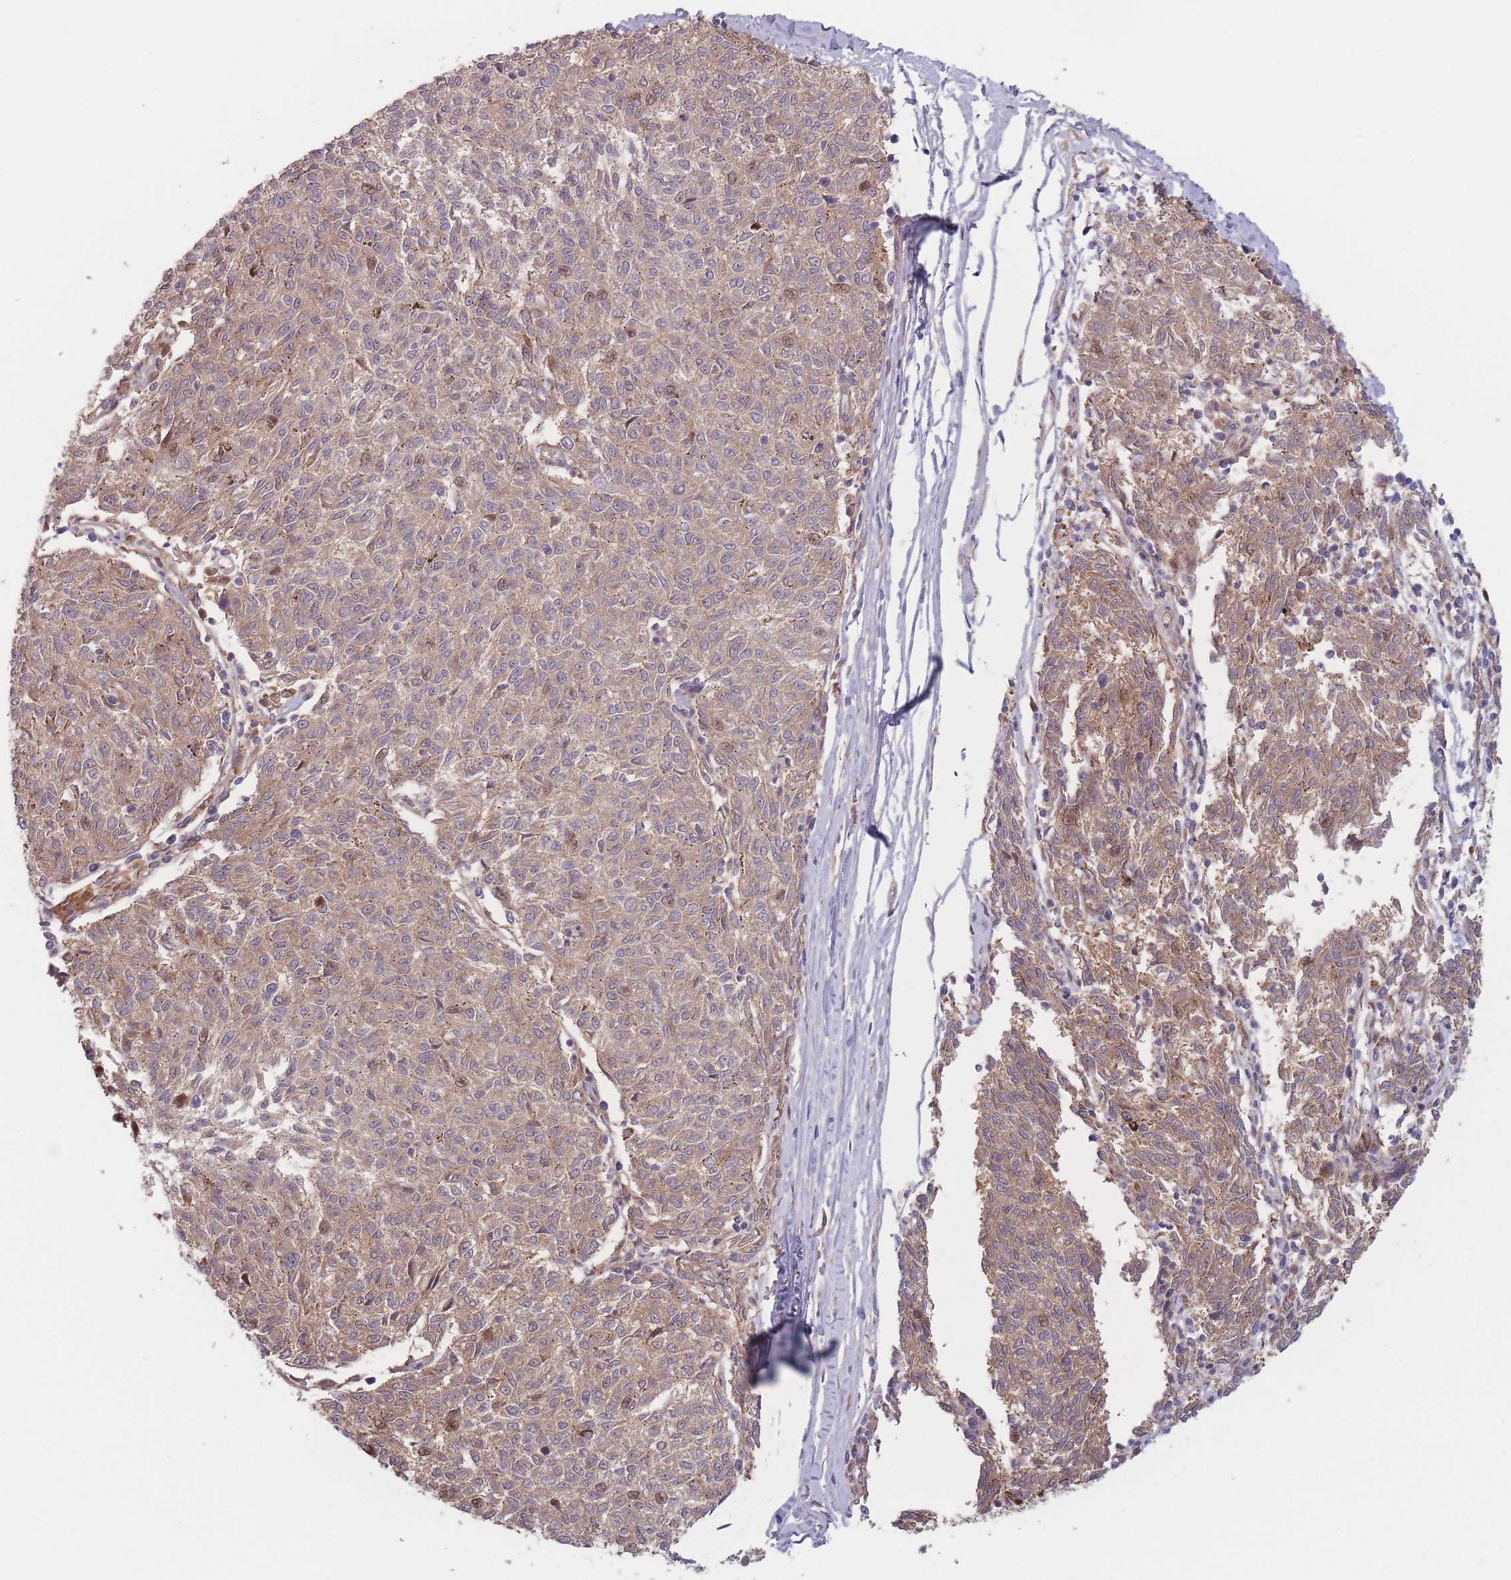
{"staining": {"intensity": "moderate", "quantity": ">75%", "location": "cytoplasmic/membranous"}, "tissue": "melanoma", "cell_type": "Tumor cells", "image_type": "cancer", "snomed": [{"axis": "morphology", "description": "Malignant melanoma, NOS"}, {"axis": "topography", "description": "Skin"}], "caption": "Immunohistochemistry photomicrograph of melanoma stained for a protein (brown), which demonstrates medium levels of moderate cytoplasmic/membranous staining in about >75% of tumor cells.", "gene": "RPS18", "patient": {"sex": "female", "age": 72}}